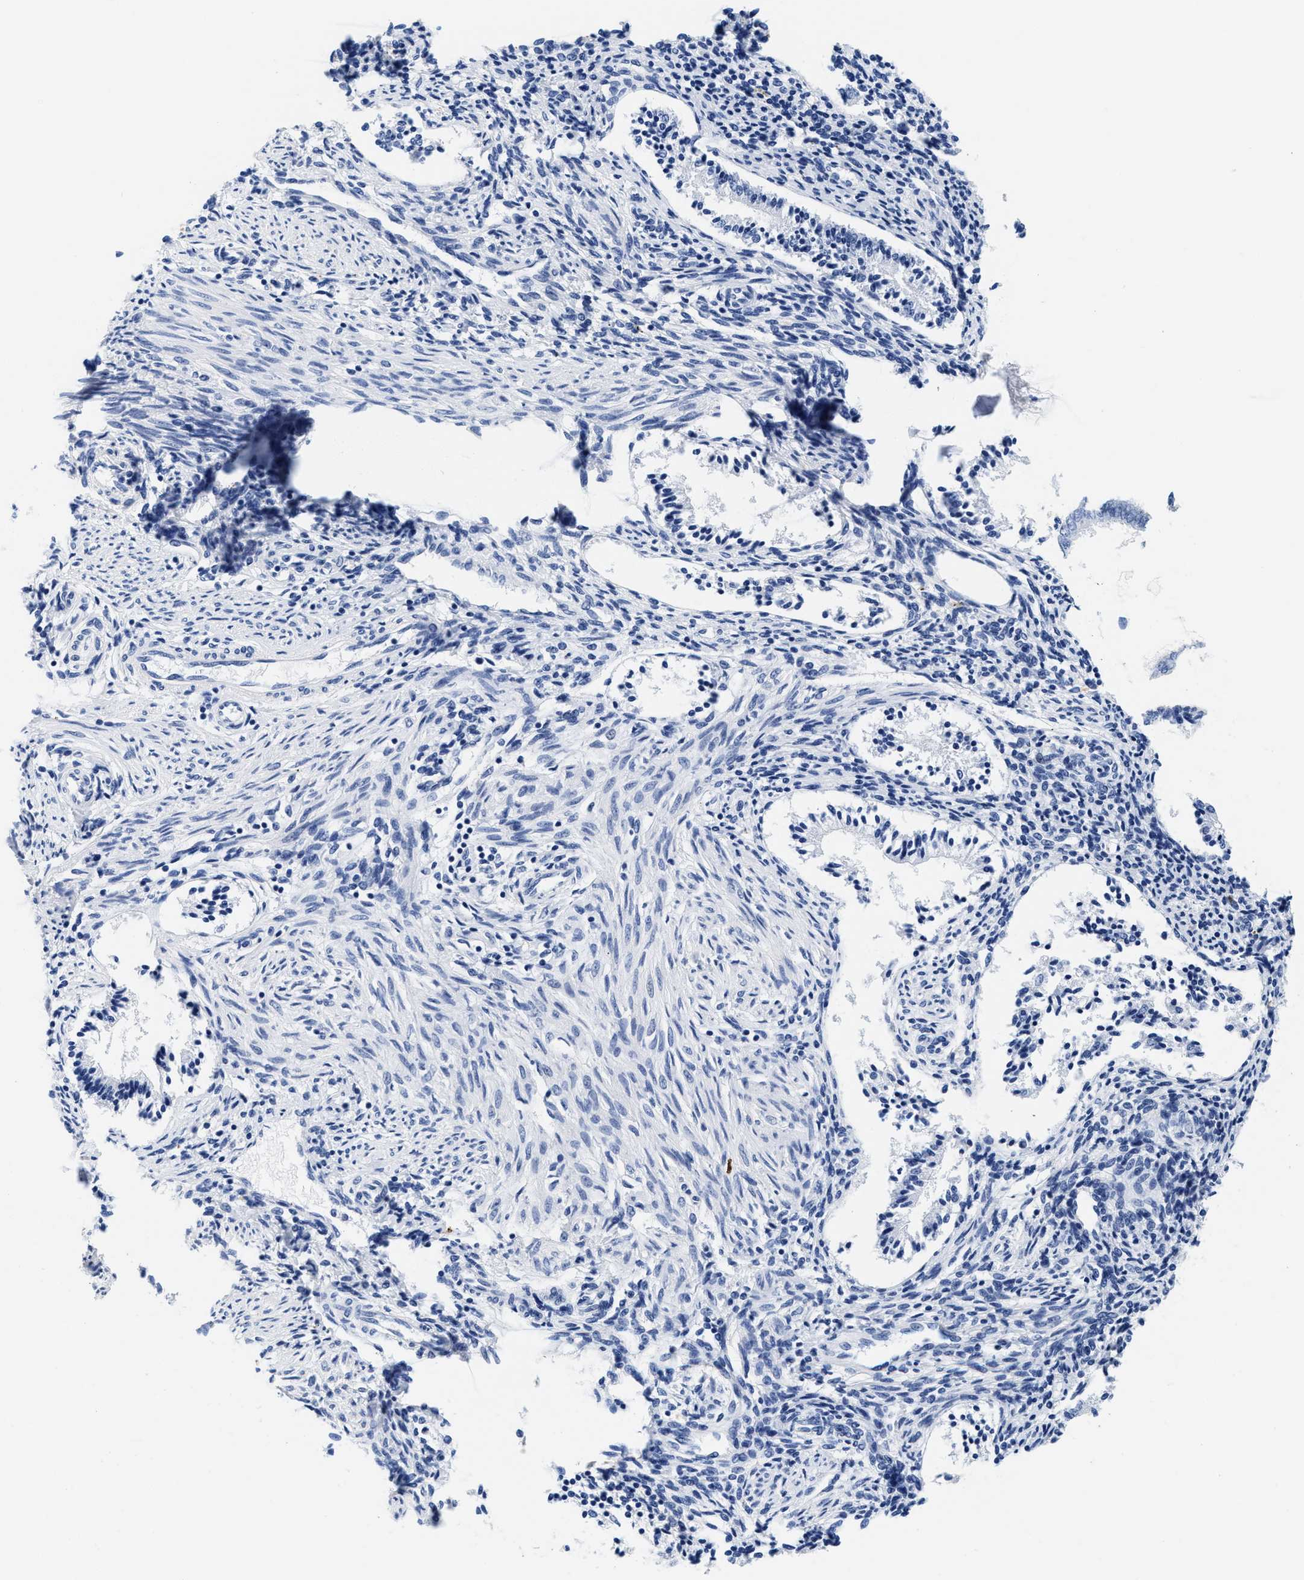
{"staining": {"intensity": "negative", "quantity": "none", "location": "none"}, "tissue": "endometrium", "cell_type": "Cells in endometrial stroma", "image_type": "normal", "snomed": [{"axis": "morphology", "description": "Normal tissue, NOS"}, {"axis": "topography", "description": "Endometrium"}], "caption": "Human endometrium stained for a protein using immunohistochemistry demonstrates no staining in cells in endometrial stroma.", "gene": "TTC3", "patient": {"sex": "female", "age": 42}}